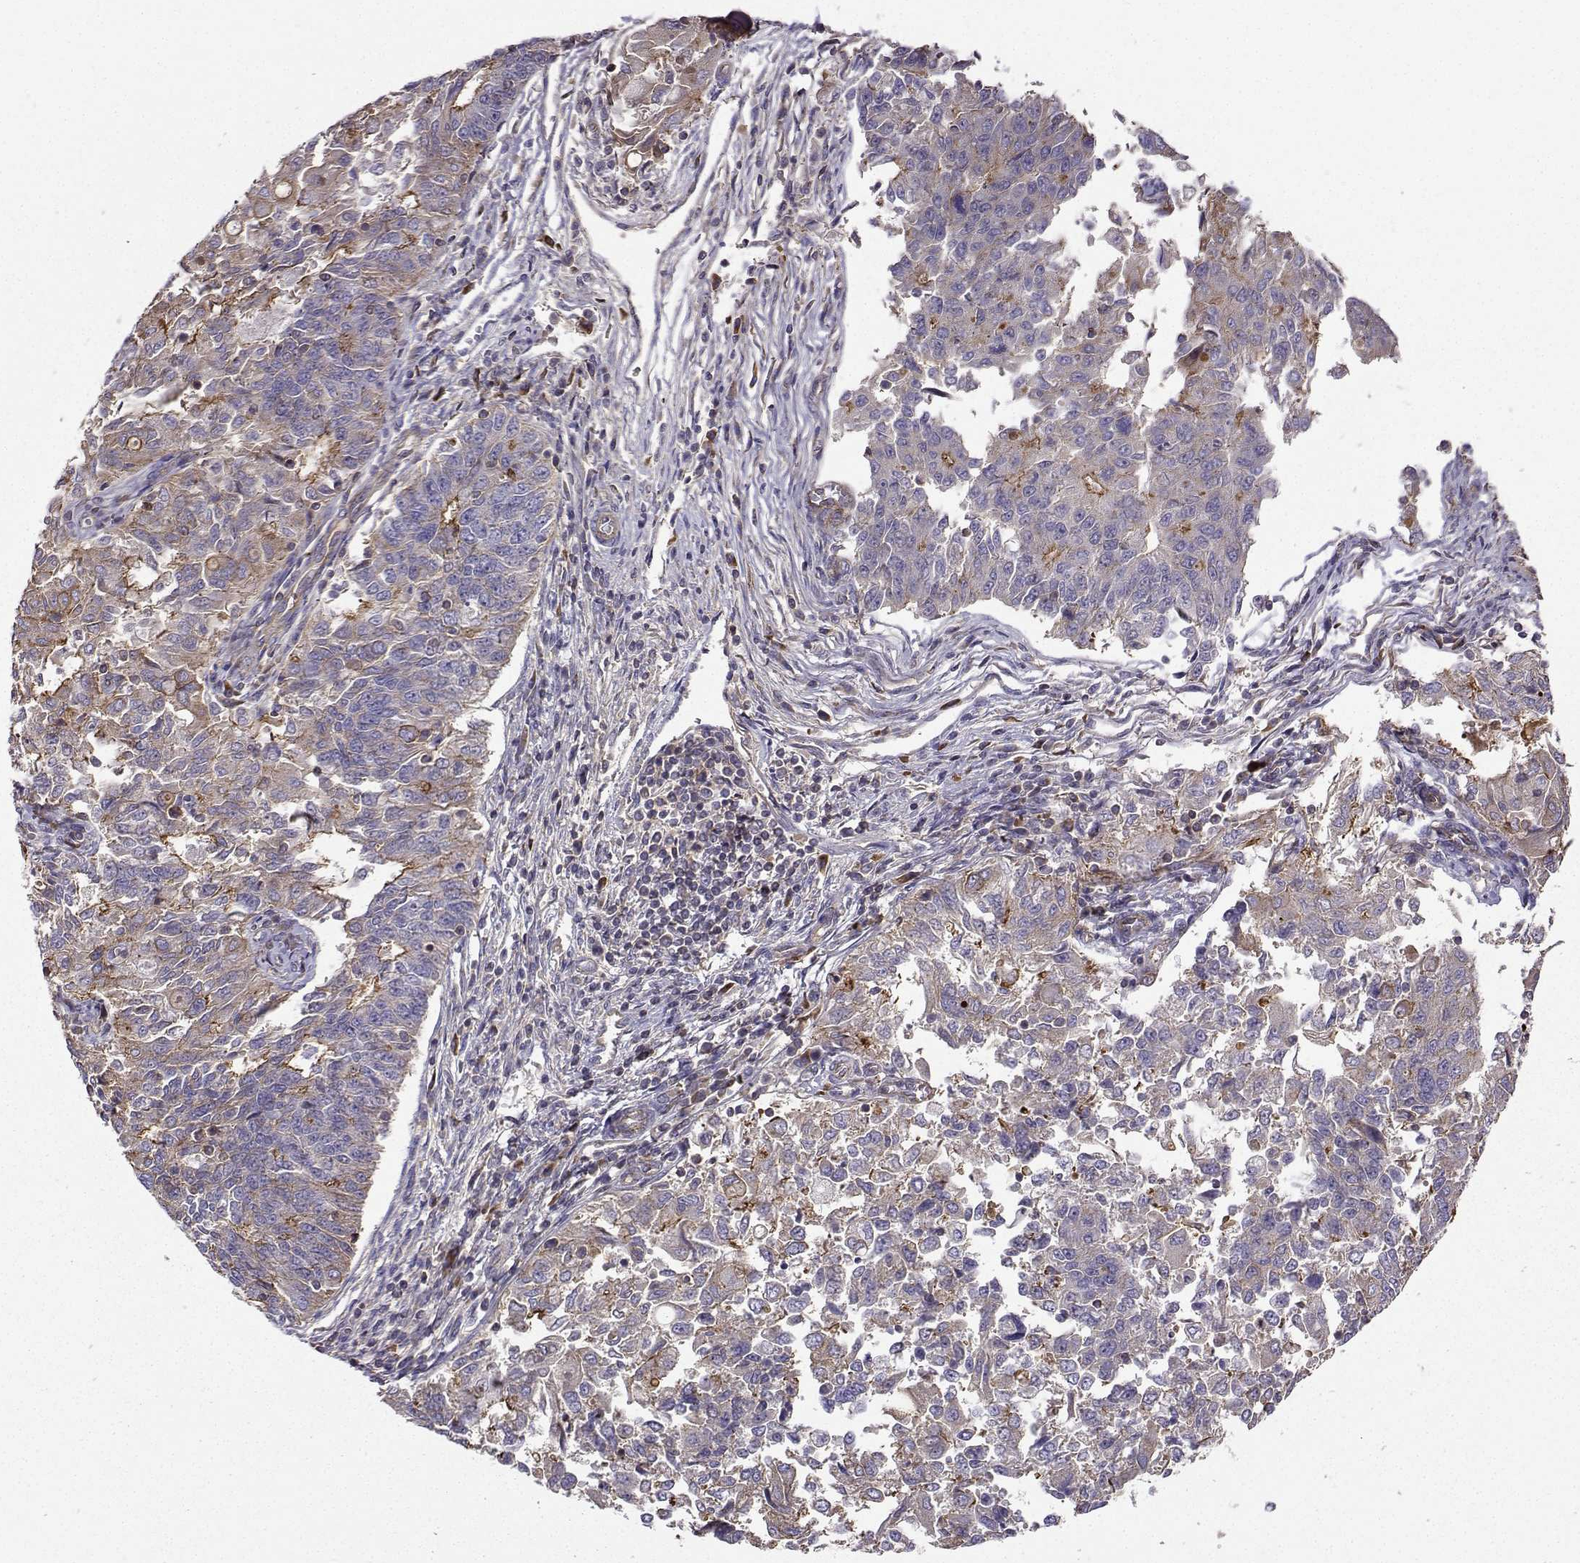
{"staining": {"intensity": "strong", "quantity": "<25%", "location": "cytoplasmic/membranous"}, "tissue": "endometrial cancer", "cell_type": "Tumor cells", "image_type": "cancer", "snomed": [{"axis": "morphology", "description": "Adenocarcinoma, NOS"}, {"axis": "topography", "description": "Endometrium"}], "caption": "Tumor cells exhibit medium levels of strong cytoplasmic/membranous expression in about <25% of cells in endometrial cancer.", "gene": "ITGB8", "patient": {"sex": "female", "age": 43}}